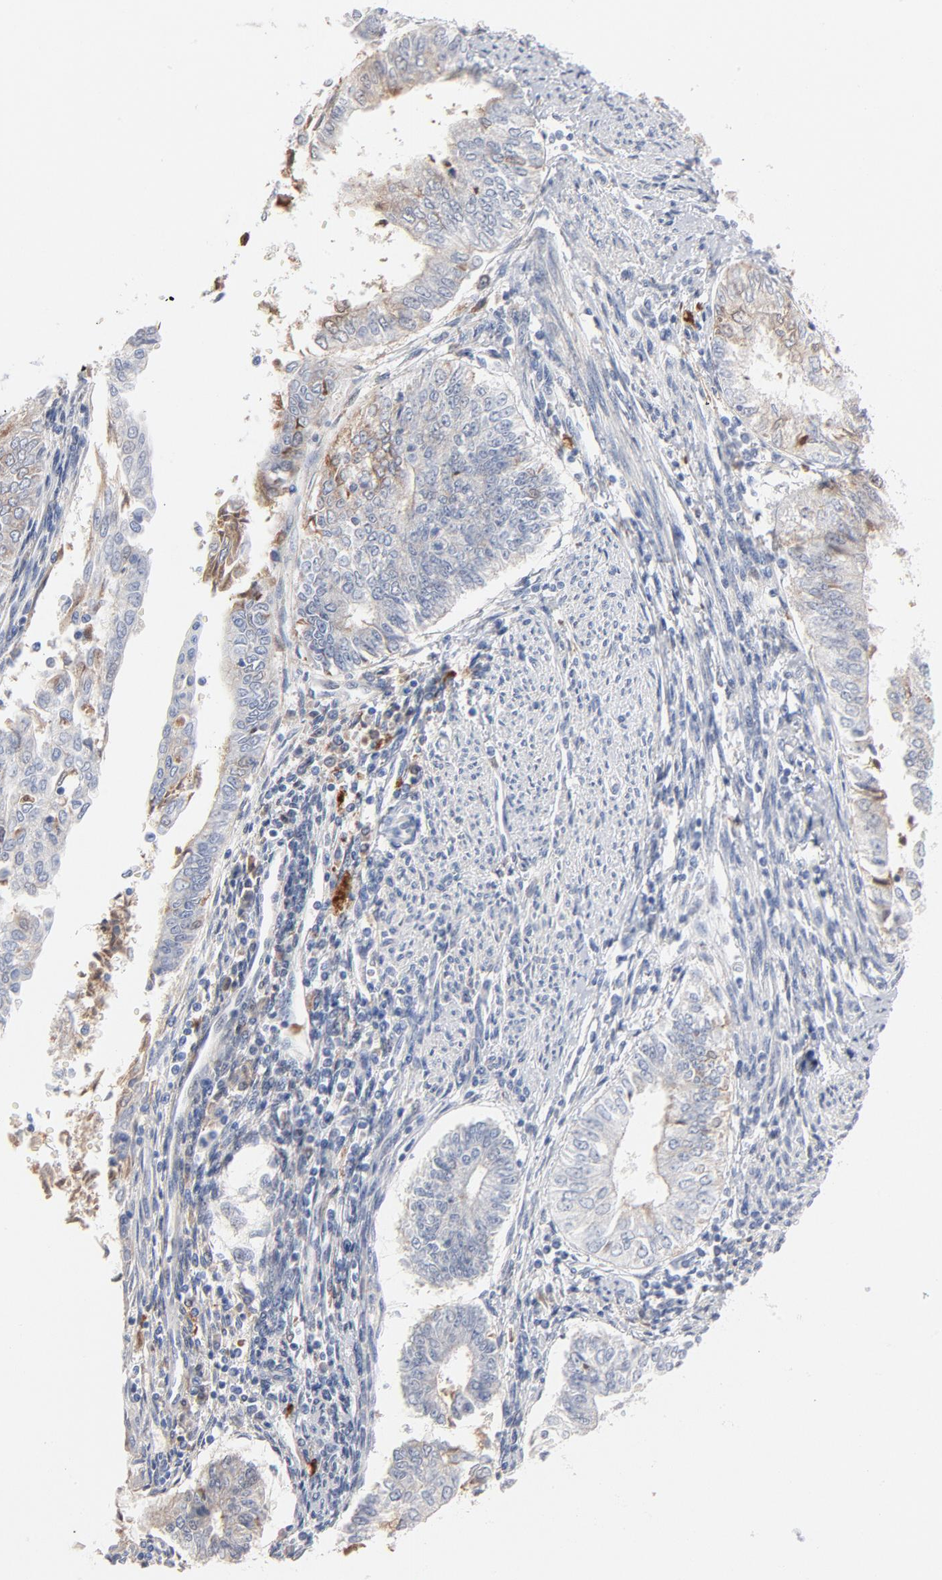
{"staining": {"intensity": "weak", "quantity": "<25%", "location": "cytoplasmic/membranous"}, "tissue": "endometrial cancer", "cell_type": "Tumor cells", "image_type": "cancer", "snomed": [{"axis": "morphology", "description": "Adenocarcinoma, NOS"}, {"axis": "topography", "description": "Endometrium"}], "caption": "Immunohistochemistry micrograph of human endometrial adenocarcinoma stained for a protein (brown), which displays no staining in tumor cells.", "gene": "SERPINA4", "patient": {"sex": "female", "age": 66}}